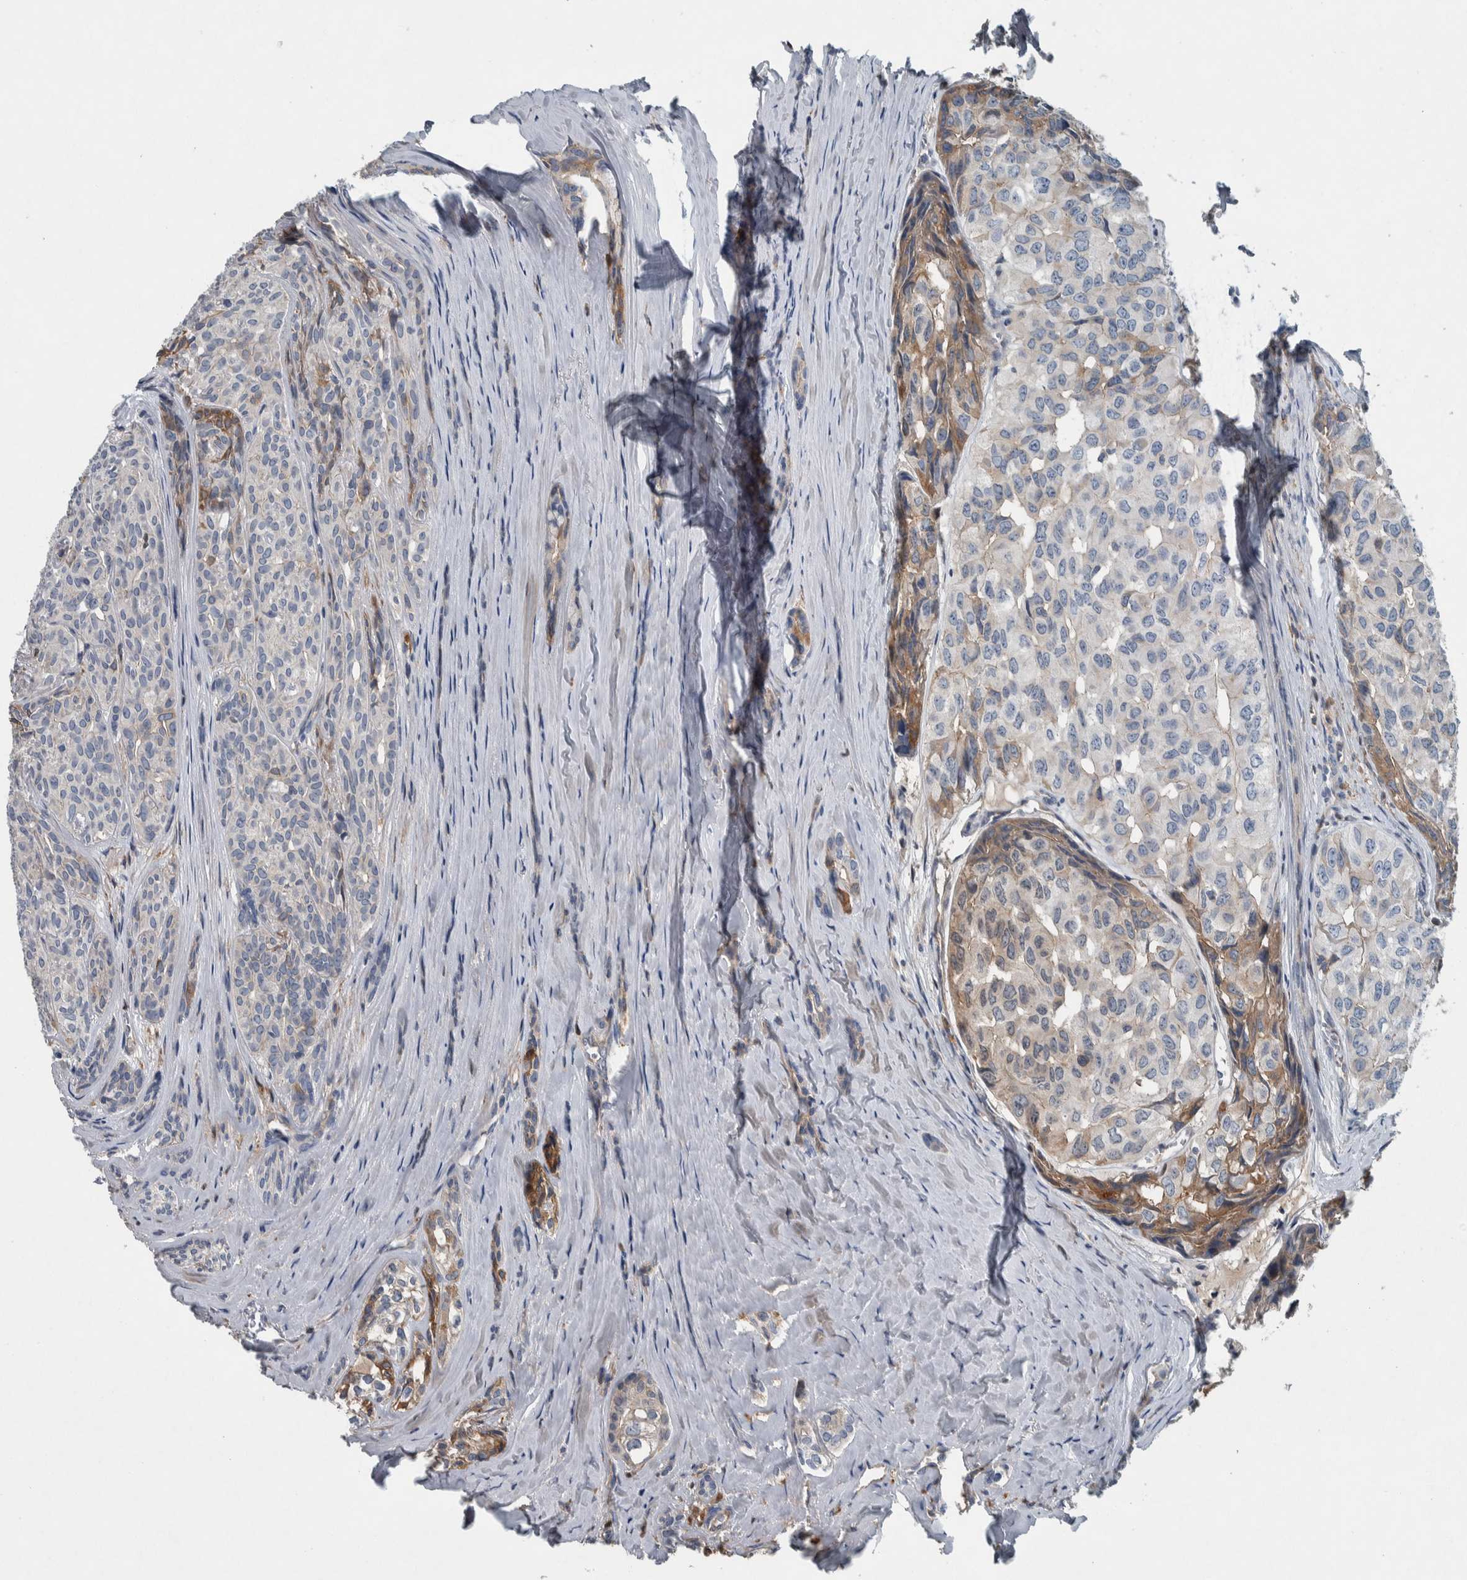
{"staining": {"intensity": "moderate", "quantity": "<25%", "location": "cytoplasmic/membranous"}, "tissue": "head and neck cancer", "cell_type": "Tumor cells", "image_type": "cancer", "snomed": [{"axis": "morphology", "description": "Adenocarcinoma, NOS"}, {"axis": "topography", "description": "Salivary gland, NOS"}, {"axis": "topography", "description": "Head-Neck"}], "caption": "The immunohistochemical stain highlights moderate cytoplasmic/membranous positivity in tumor cells of head and neck cancer (adenocarcinoma) tissue.", "gene": "SERPINC1", "patient": {"sex": "female", "age": 76}}